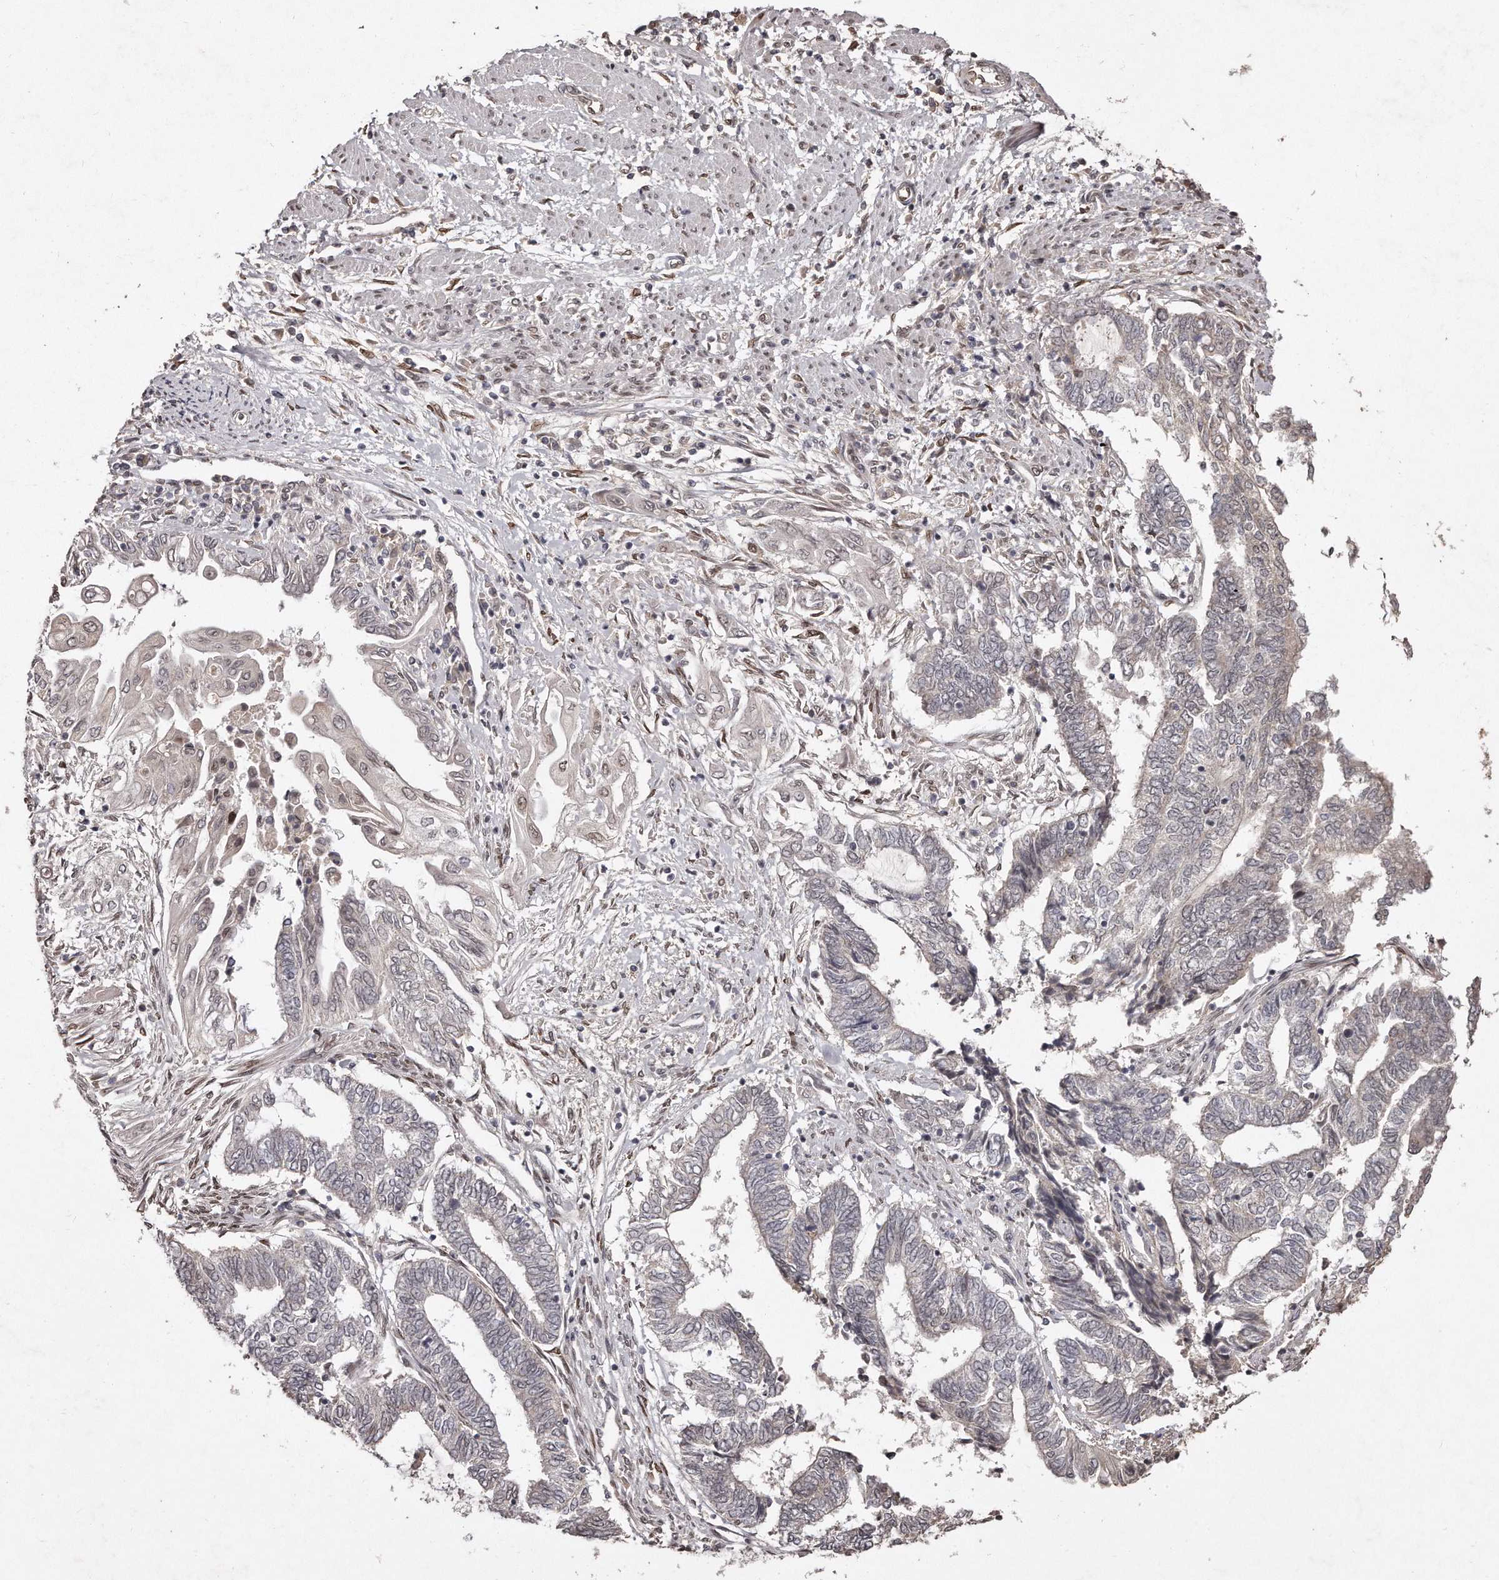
{"staining": {"intensity": "negative", "quantity": "none", "location": "none"}, "tissue": "endometrial cancer", "cell_type": "Tumor cells", "image_type": "cancer", "snomed": [{"axis": "morphology", "description": "Adenocarcinoma, NOS"}, {"axis": "topography", "description": "Uterus"}, {"axis": "topography", "description": "Endometrium"}], "caption": "Tumor cells are negative for brown protein staining in endometrial cancer (adenocarcinoma).", "gene": "HASPIN", "patient": {"sex": "female", "age": 70}}